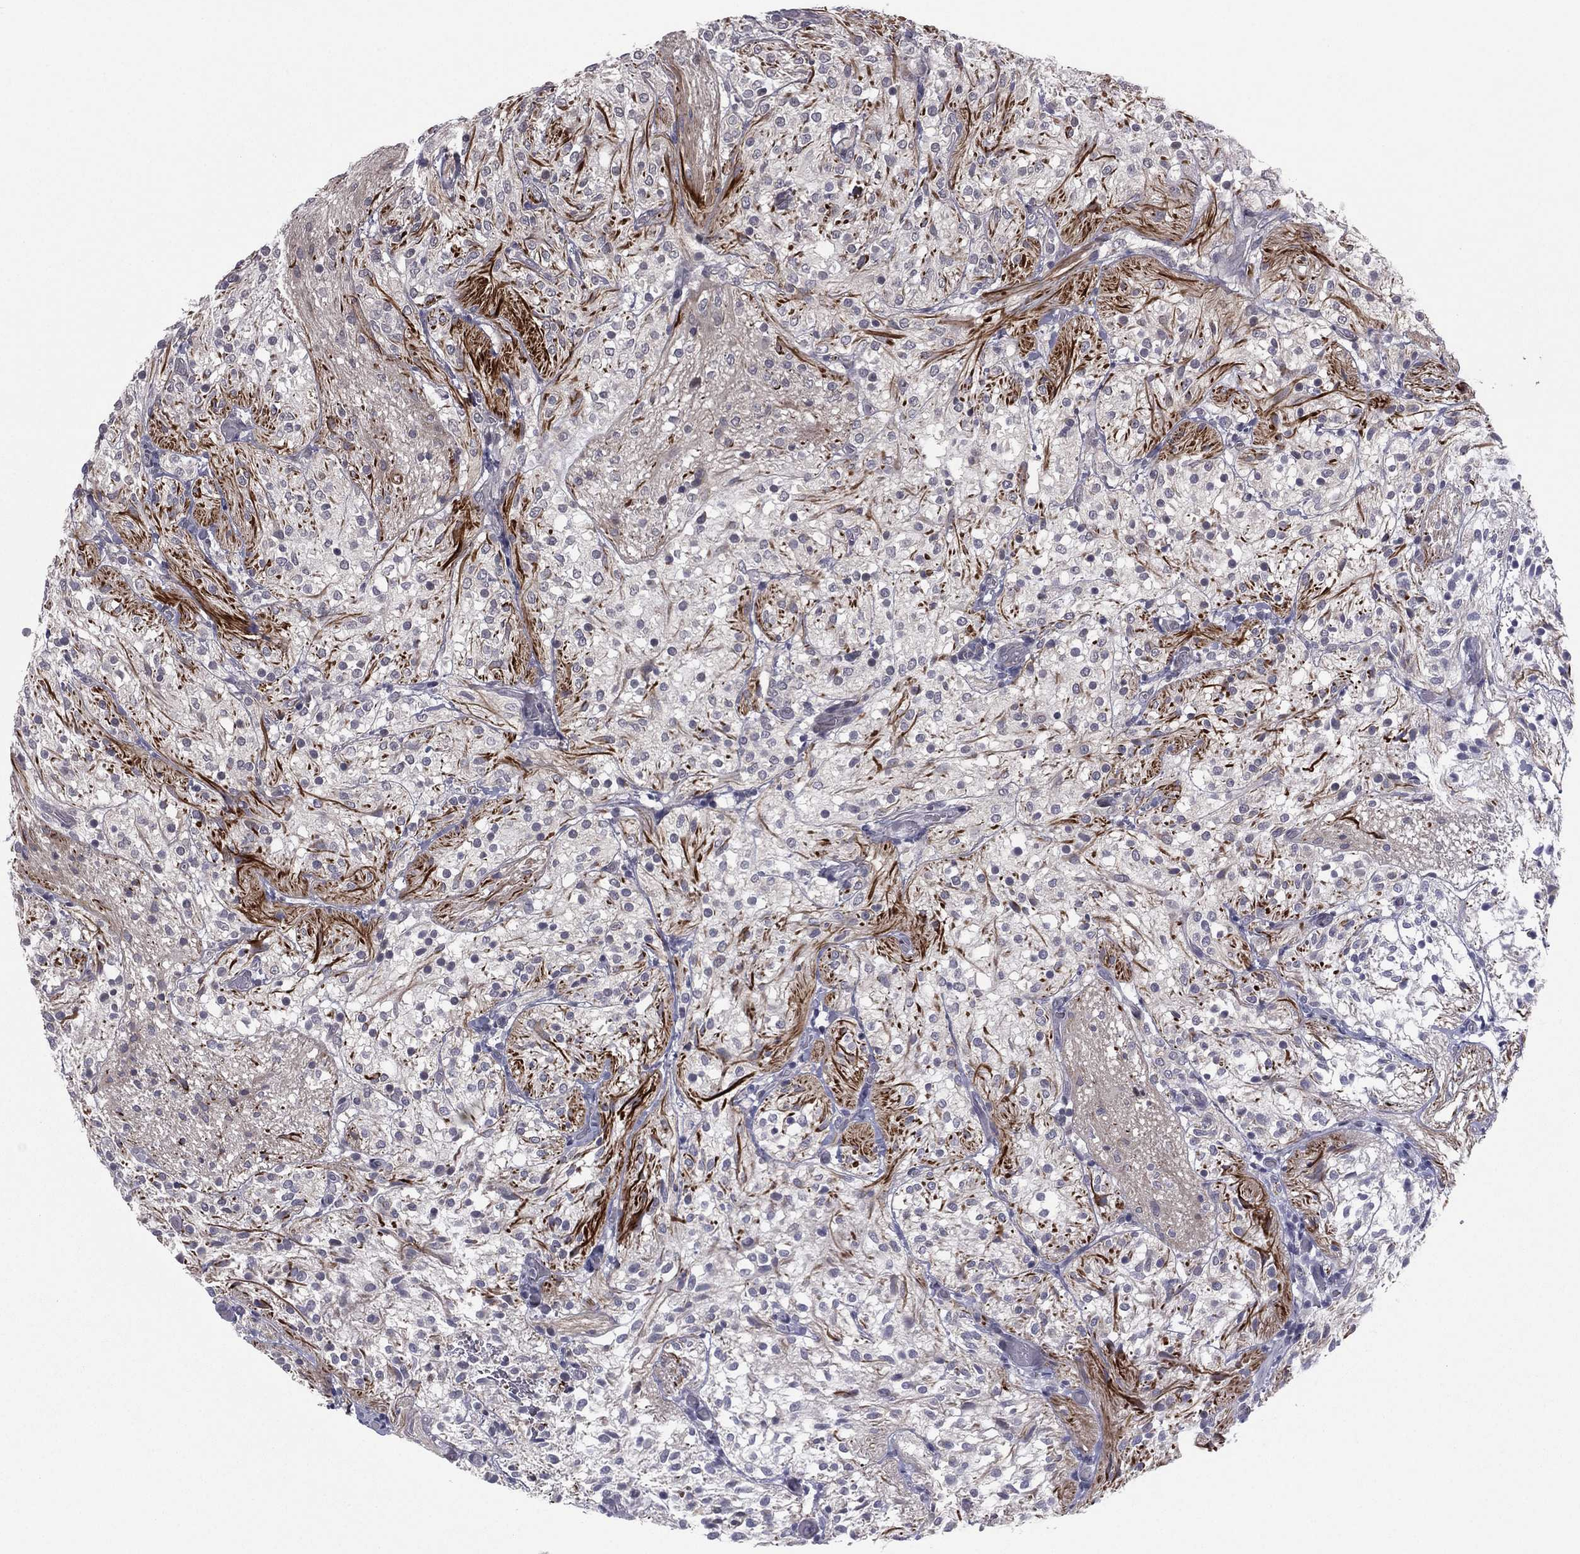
{"staining": {"intensity": "negative", "quantity": "none", "location": "none"}, "tissue": "glioma", "cell_type": "Tumor cells", "image_type": "cancer", "snomed": [{"axis": "morphology", "description": "Glioma, malignant, Low grade"}, {"axis": "topography", "description": "Brain"}], "caption": "Tumor cells are negative for brown protein staining in malignant glioma (low-grade).", "gene": "ACTRT2", "patient": {"sex": "male", "age": 3}}